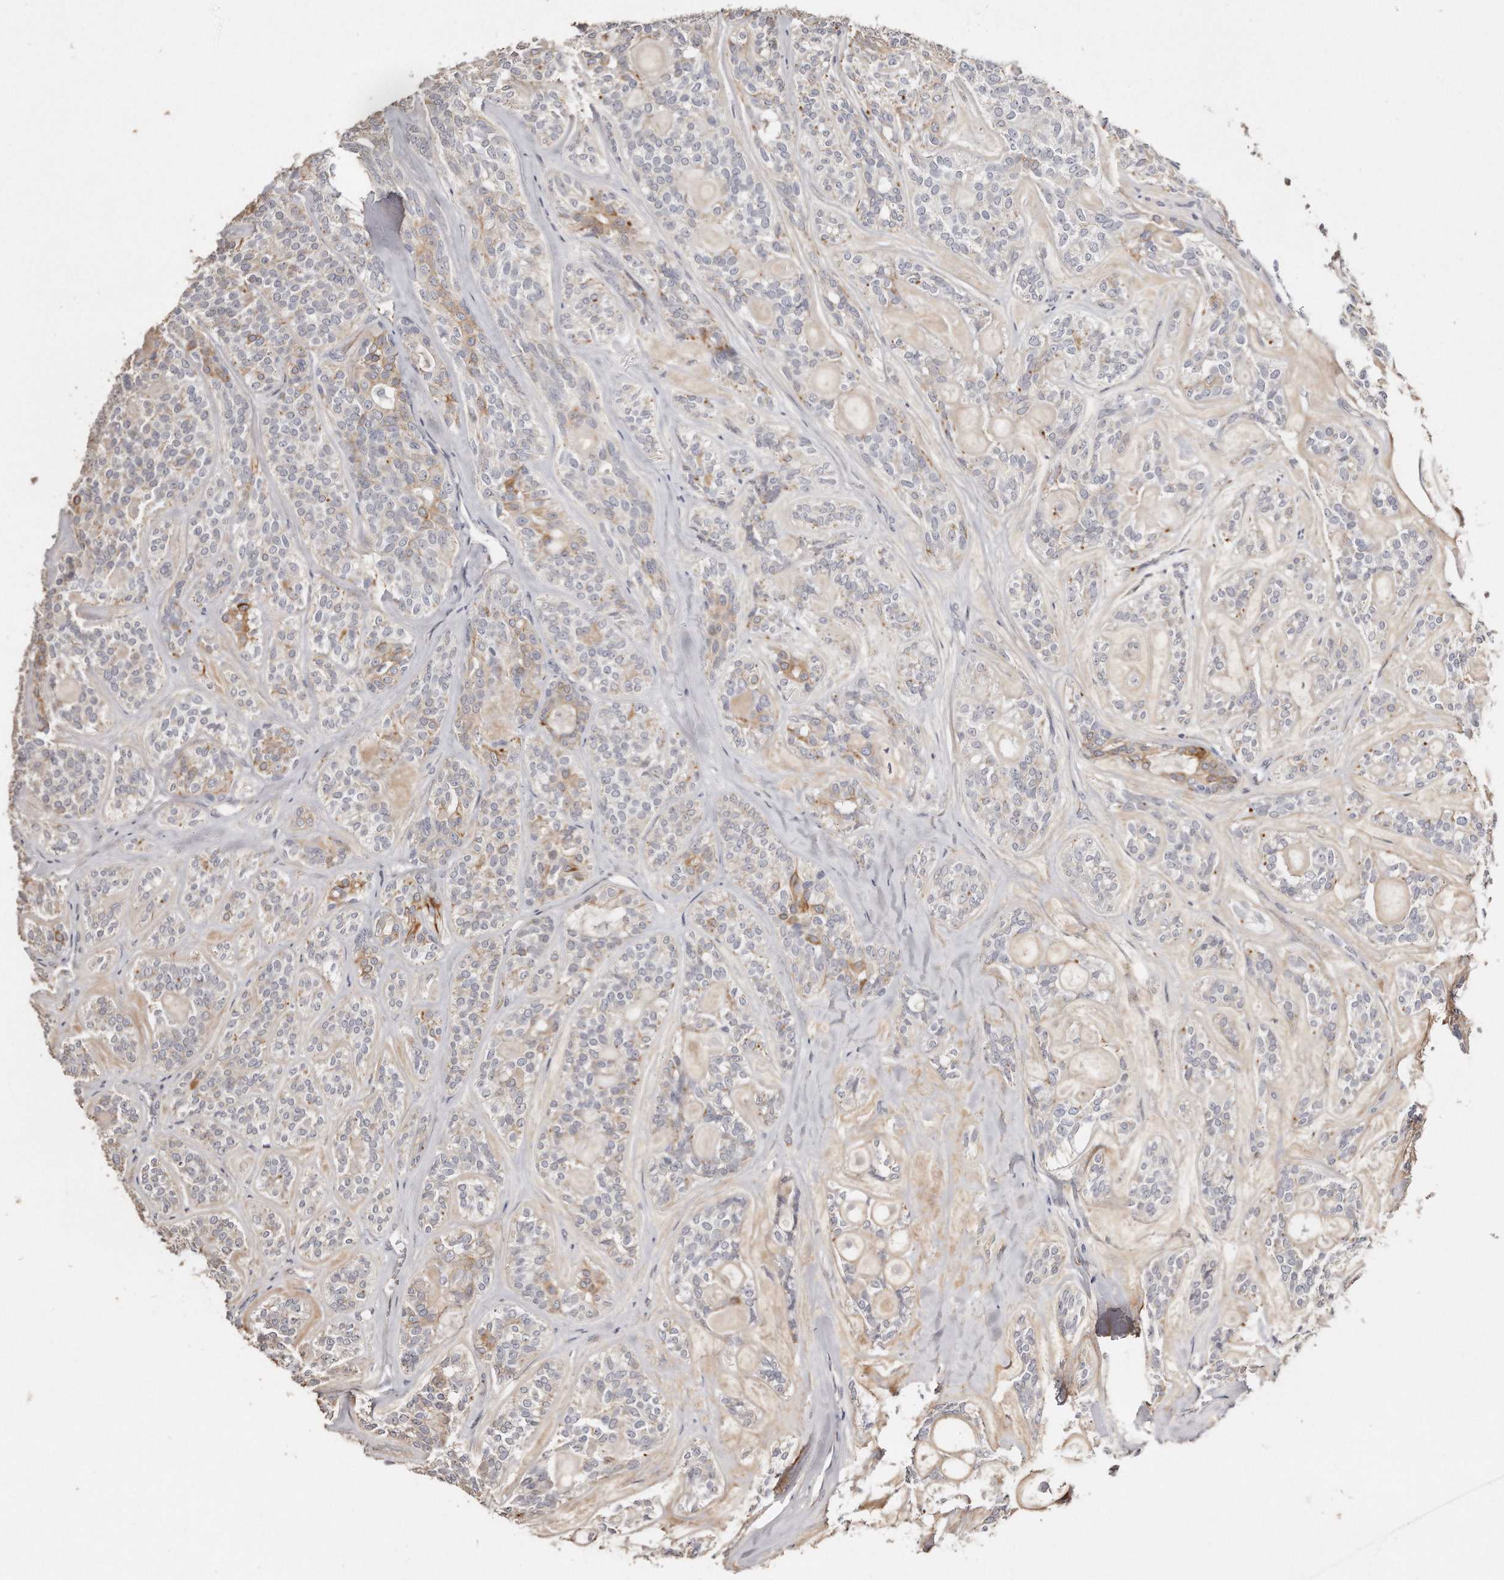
{"staining": {"intensity": "weak", "quantity": "<25%", "location": "cytoplasmic/membranous"}, "tissue": "head and neck cancer", "cell_type": "Tumor cells", "image_type": "cancer", "snomed": [{"axis": "morphology", "description": "Adenocarcinoma, NOS"}, {"axis": "topography", "description": "Head-Neck"}], "caption": "Human head and neck adenocarcinoma stained for a protein using IHC demonstrates no staining in tumor cells.", "gene": "ZYG11A", "patient": {"sex": "male", "age": 66}}